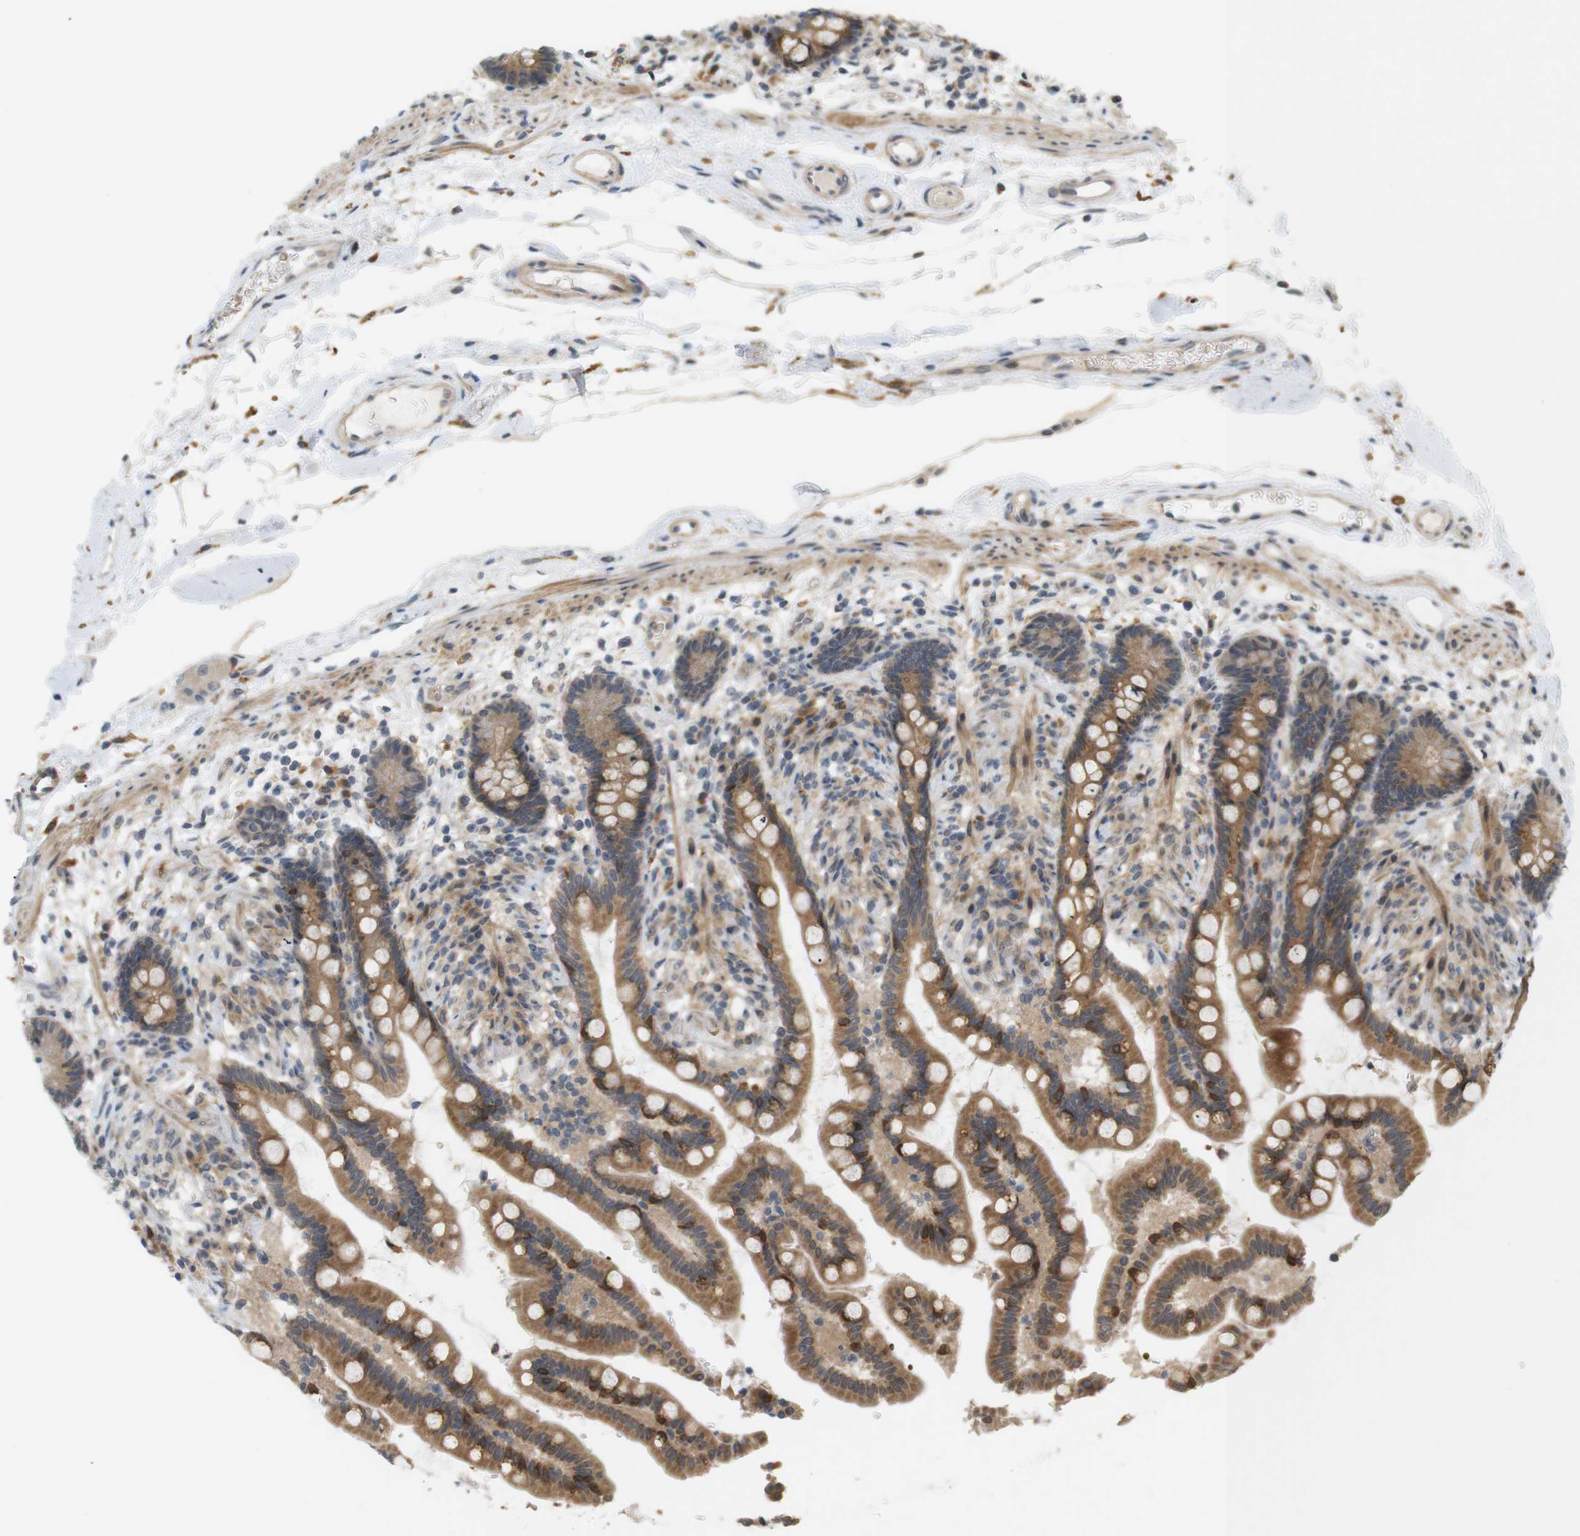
{"staining": {"intensity": "weak", "quantity": "25%-75%", "location": "cytoplasmic/membranous"}, "tissue": "colon", "cell_type": "Endothelial cells", "image_type": "normal", "snomed": [{"axis": "morphology", "description": "Normal tissue, NOS"}, {"axis": "topography", "description": "Colon"}], "caption": "The histopathology image exhibits a brown stain indicating the presence of a protein in the cytoplasmic/membranous of endothelial cells in colon. Nuclei are stained in blue.", "gene": "SOCS6", "patient": {"sex": "male", "age": 14}}